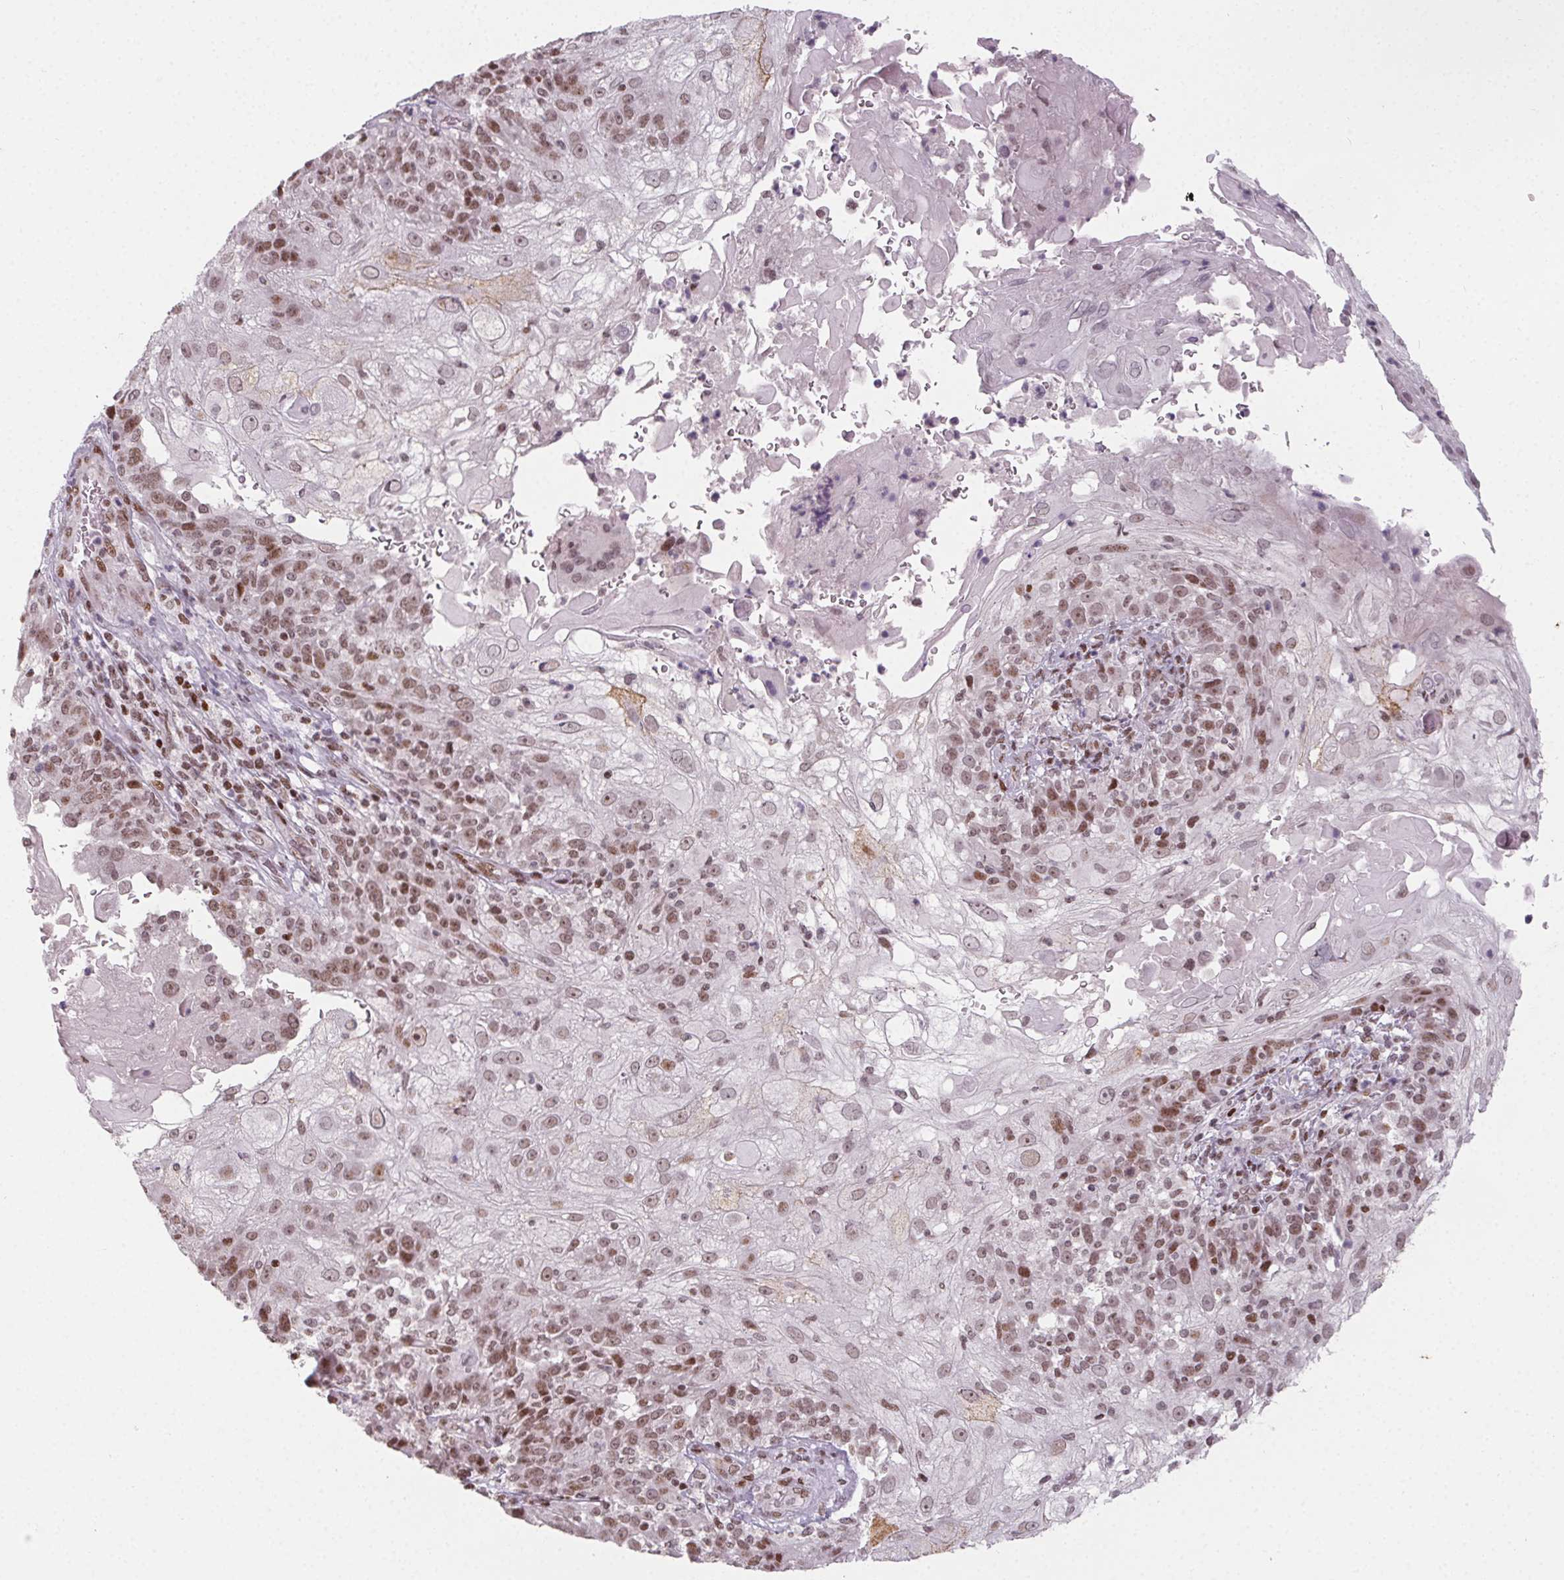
{"staining": {"intensity": "moderate", "quantity": ">75%", "location": "nuclear"}, "tissue": "skin cancer", "cell_type": "Tumor cells", "image_type": "cancer", "snomed": [{"axis": "morphology", "description": "Normal tissue, NOS"}, {"axis": "morphology", "description": "Squamous cell carcinoma, NOS"}, {"axis": "topography", "description": "Skin"}], "caption": "A medium amount of moderate nuclear positivity is present in approximately >75% of tumor cells in skin squamous cell carcinoma tissue.", "gene": "KMT2A", "patient": {"sex": "female", "age": 83}}